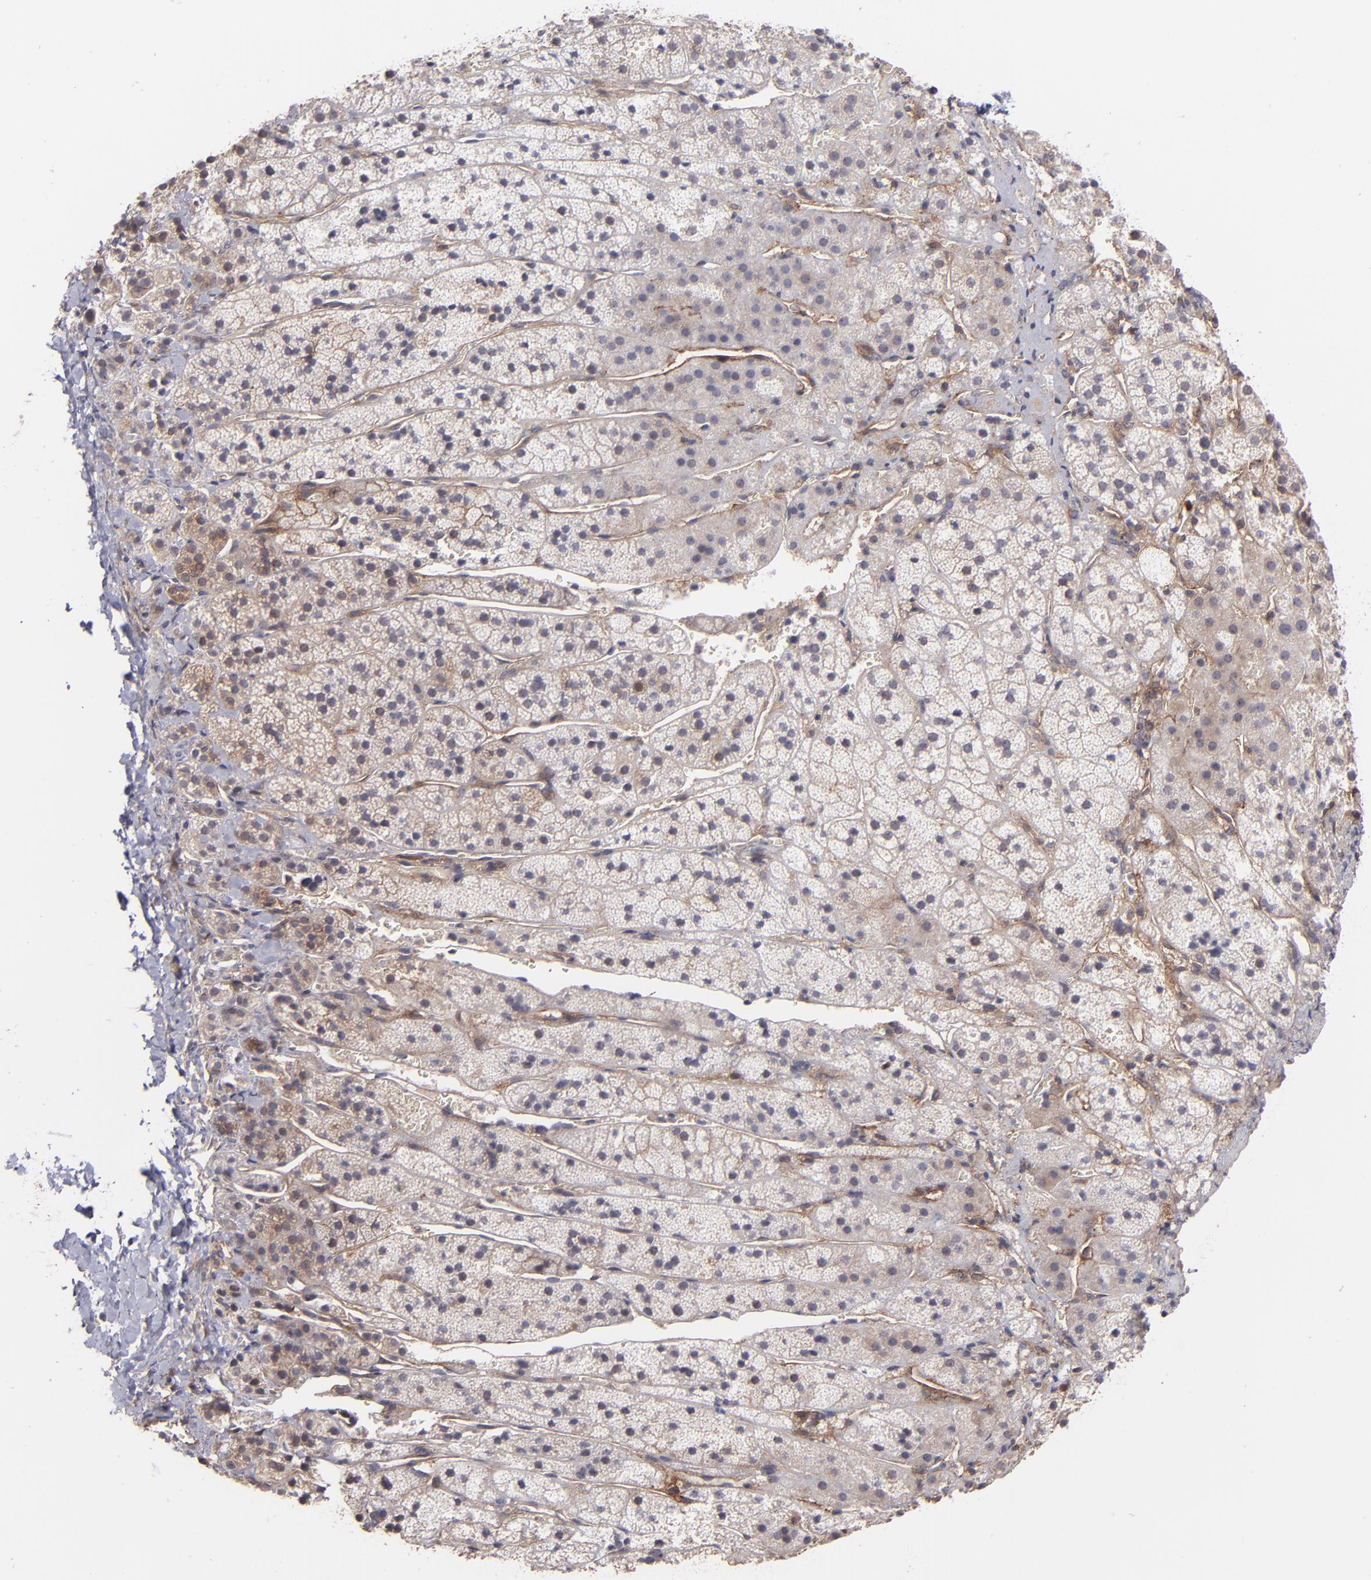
{"staining": {"intensity": "negative", "quantity": "none", "location": "none"}, "tissue": "adrenal gland", "cell_type": "Glandular cells", "image_type": "normal", "snomed": [{"axis": "morphology", "description": "Normal tissue, NOS"}, {"axis": "topography", "description": "Adrenal gland"}], "caption": "The histopathology image reveals no significant positivity in glandular cells of adrenal gland.", "gene": "ICAM1", "patient": {"sex": "female", "age": 44}}